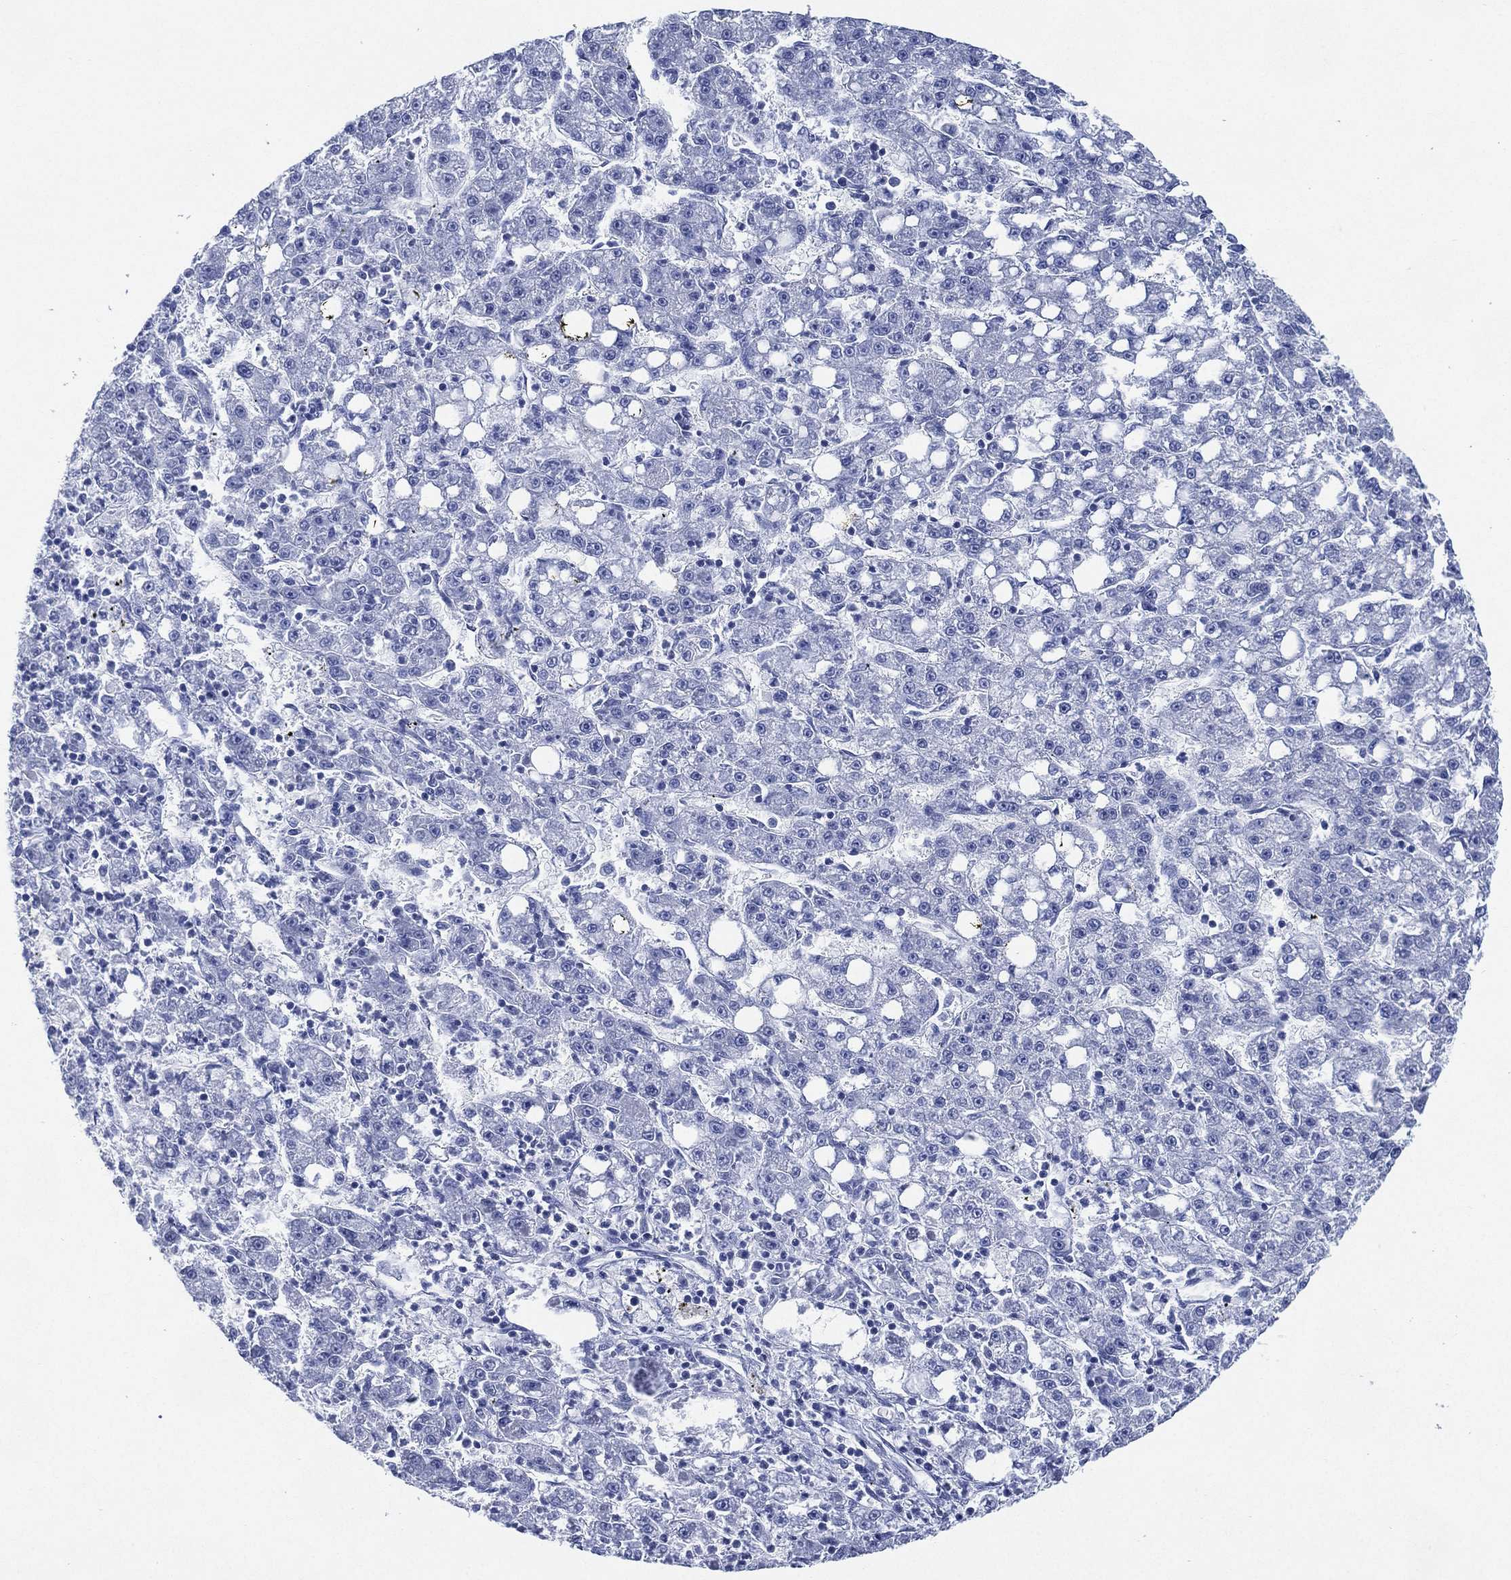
{"staining": {"intensity": "negative", "quantity": "none", "location": "none"}, "tissue": "liver cancer", "cell_type": "Tumor cells", "image_type": "cancer", "snomed": [{"axis": "morphology", "description": "Carcinoma, Hepatocellular, NOS"}, {"axis": "topography", "description": "Liver"}], "caption": "A histopathology image of liver cancer (hepatocellular carcinoma) stained for a protein reveals no brown staining in tumor cells. The staining was performed using DAB to visualize the protein expression in brown, while the nuclei were stained in blue with hematoxylin (Magnification: 20x).", "gene": "SIGLECL1", "patient": {"sex": "female", "age": 65}}